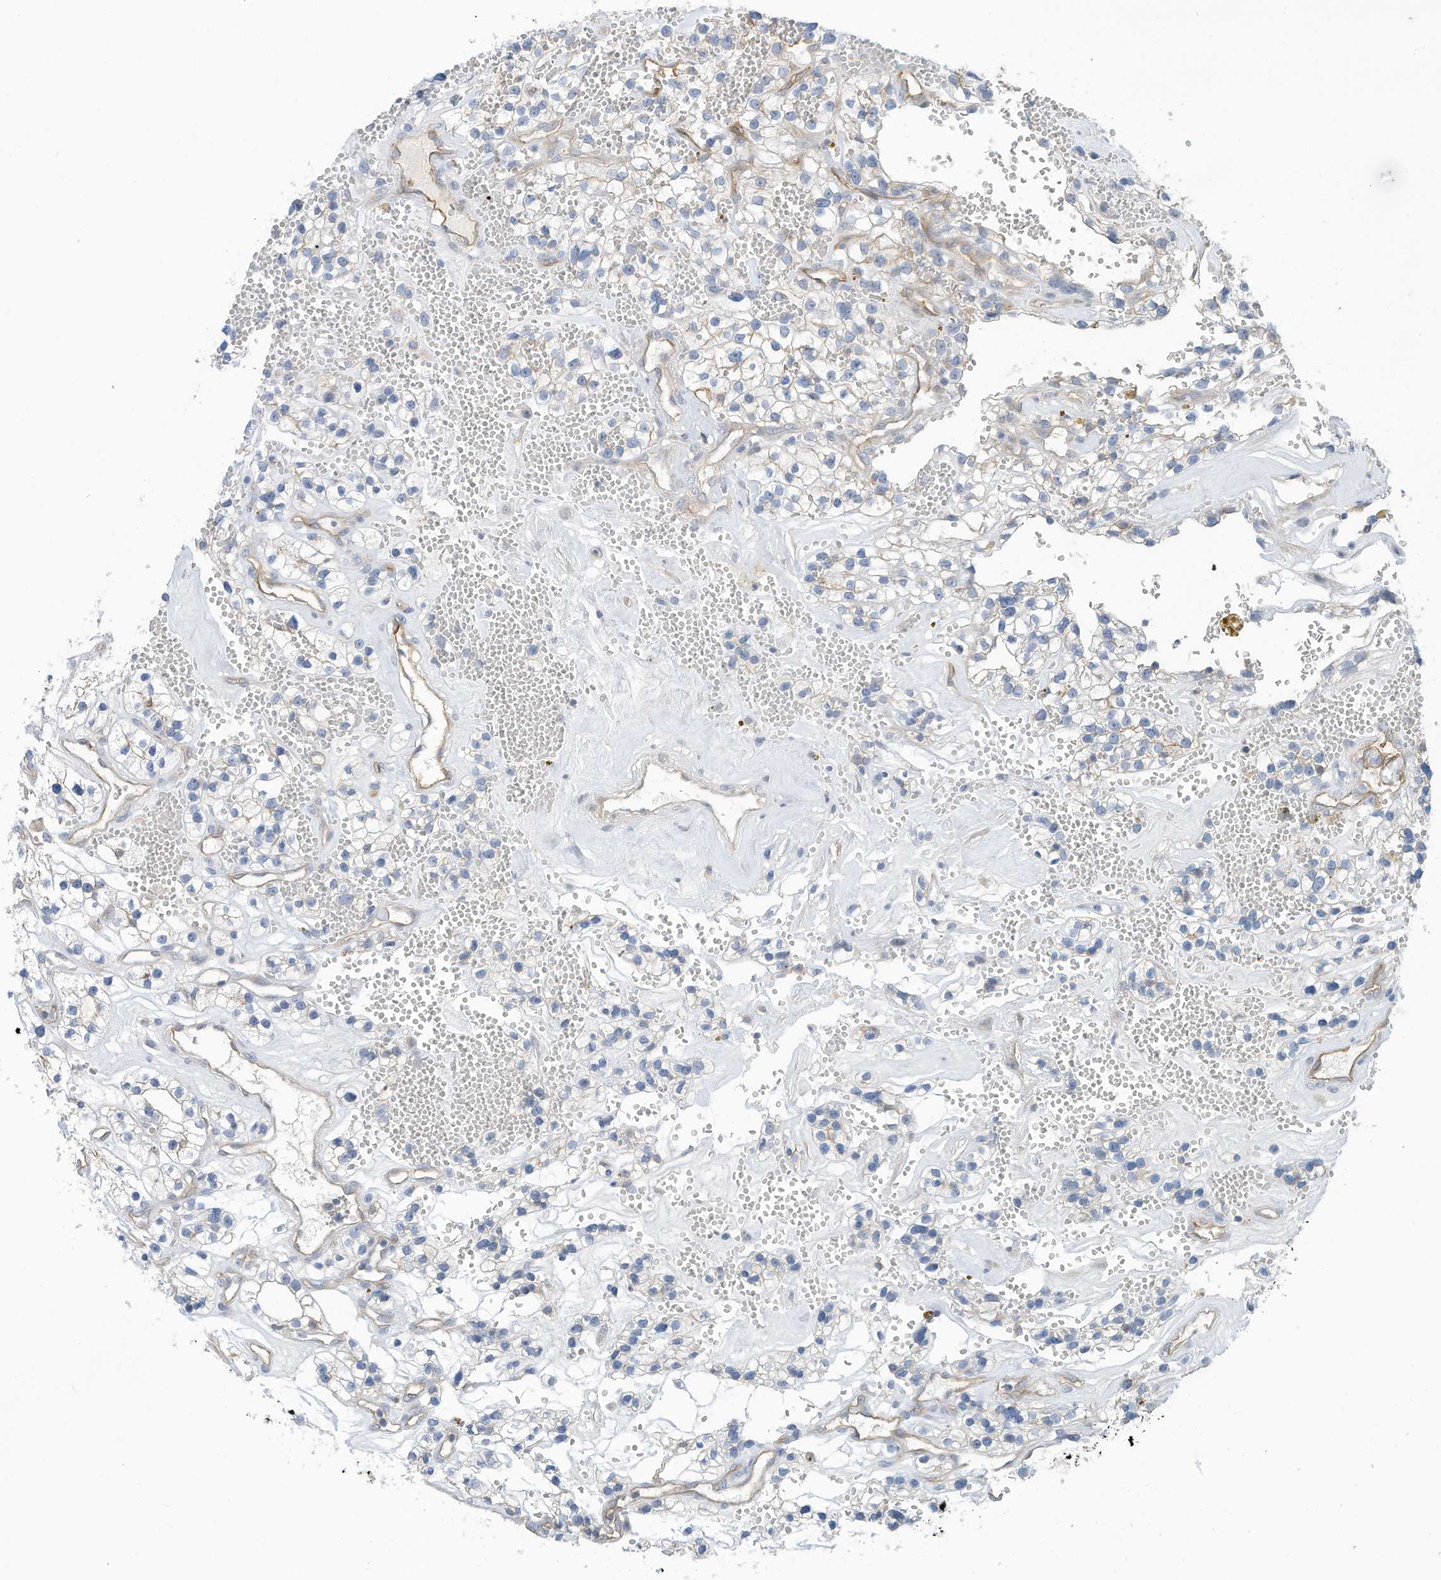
{"staining": {"intensity": "moderate", "quantity": "<25%", "location": "cytoplasmic/membranous"}, "tissue": "renal cancer", "cell_type": "Tumor cells", "image_type": "cancer", "snomed": [{"axis": "morphology", "description": "Adenocarcinoma, NOS"}, {"axis": "topography", "description": "Kidney"}], "caption": "A histopathology image of renal cancer (adenocarcinoma) stained for a protein demonstrates moderate cytoplasmic/membranous brown staining in tumor cells.", "gene": "SLC1A5", "patient": {"sex": "female", "age": 57}}